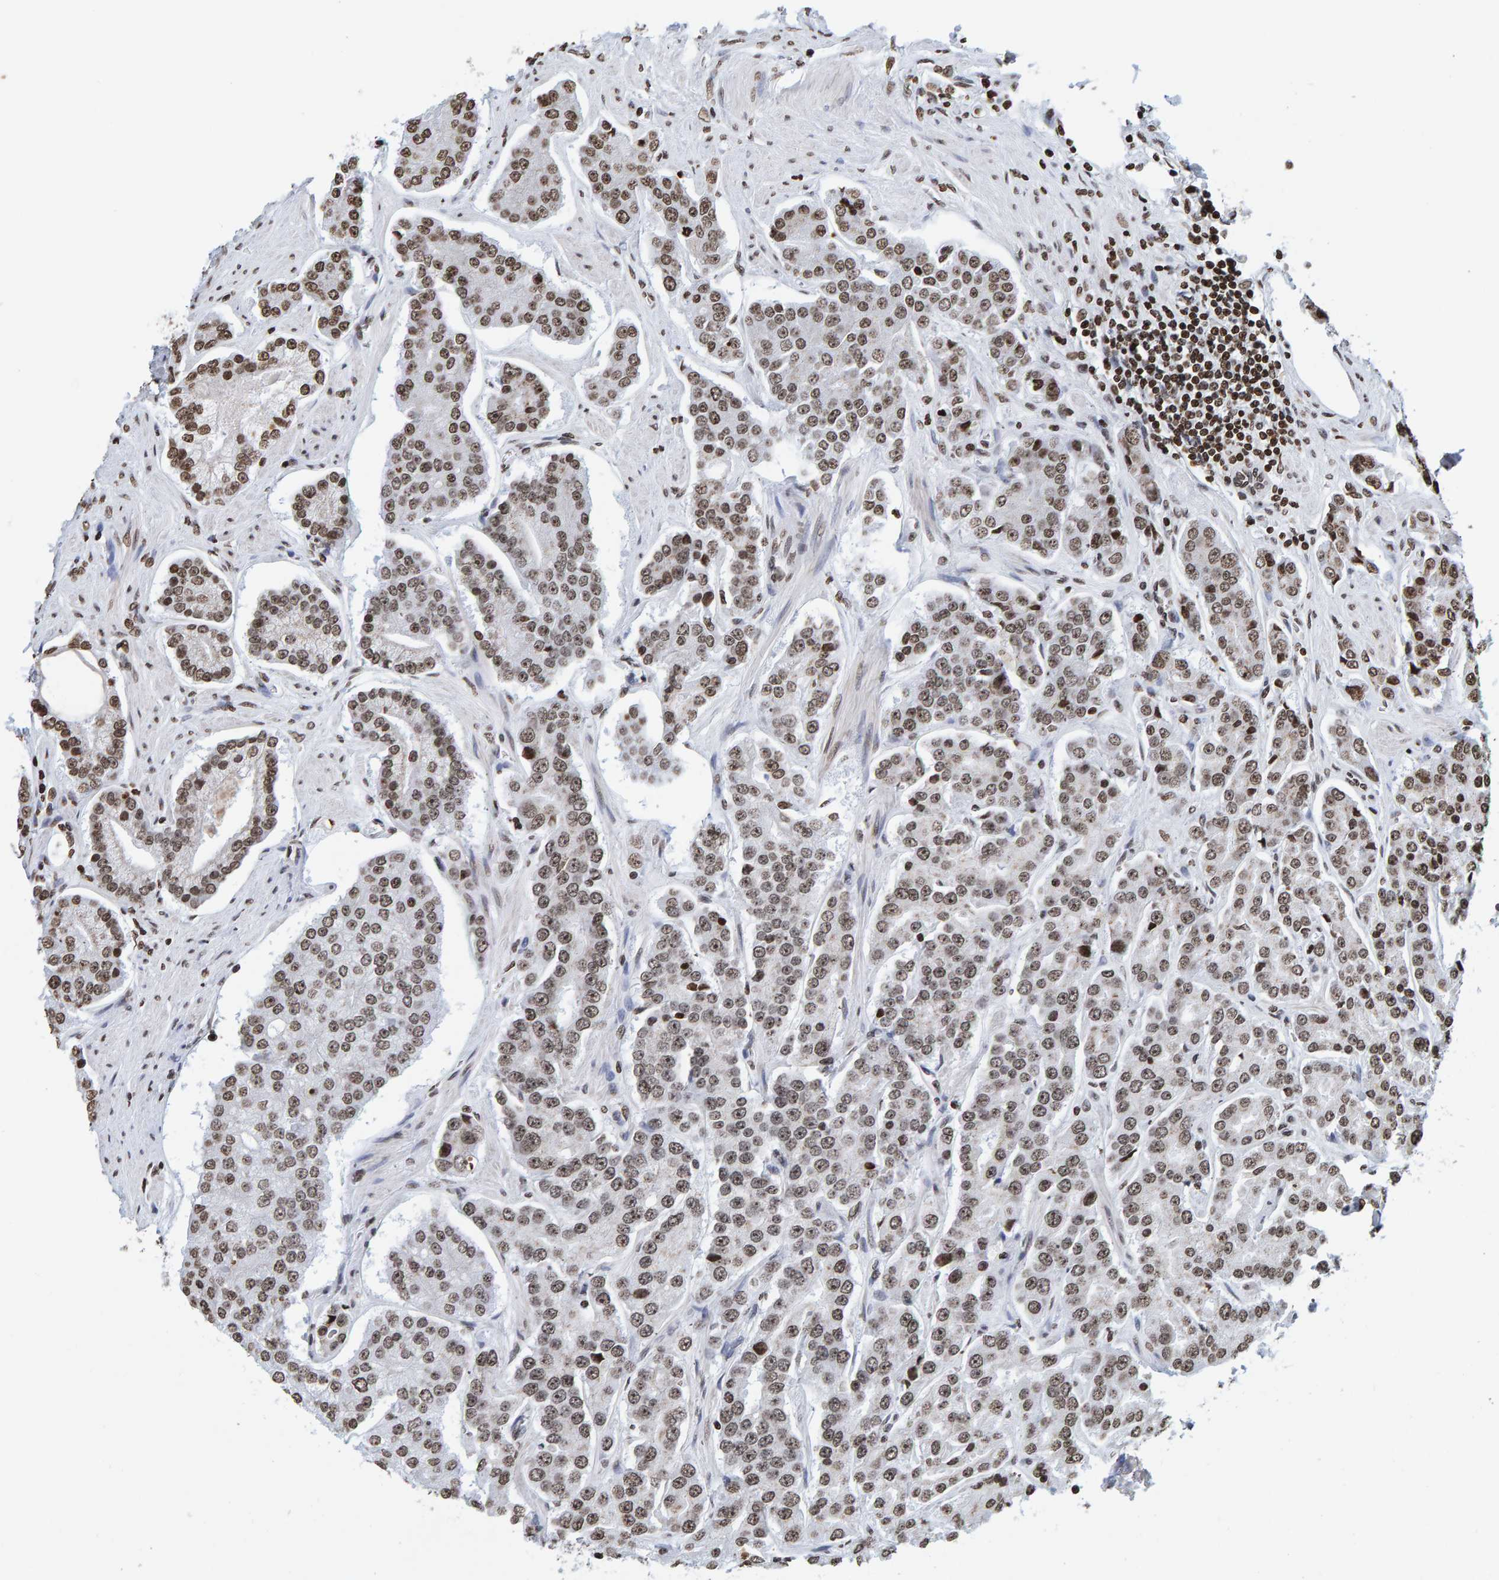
{"staining": {"intensity": "moderate", "quantity": ">75%", "location": "nuclear"}, "tissue": "prostate cancer", "cell_type": "Tumor cells", "image_type": "cancer", "snomed": [{"axis": "morphology", "description": "Adenocarcinoma, High grade"}, {"axis": "topography", "description": "Prostate"}], "caption": "The histopathology image exhibits staining of prostate cancer, revealing moderate nuclear protein staining (brown color) within tumor cells. (IHC, brightfield microscopy, high magnification).", "gene": "BRF2", "patient": {"sex": "male", "age": 71}}